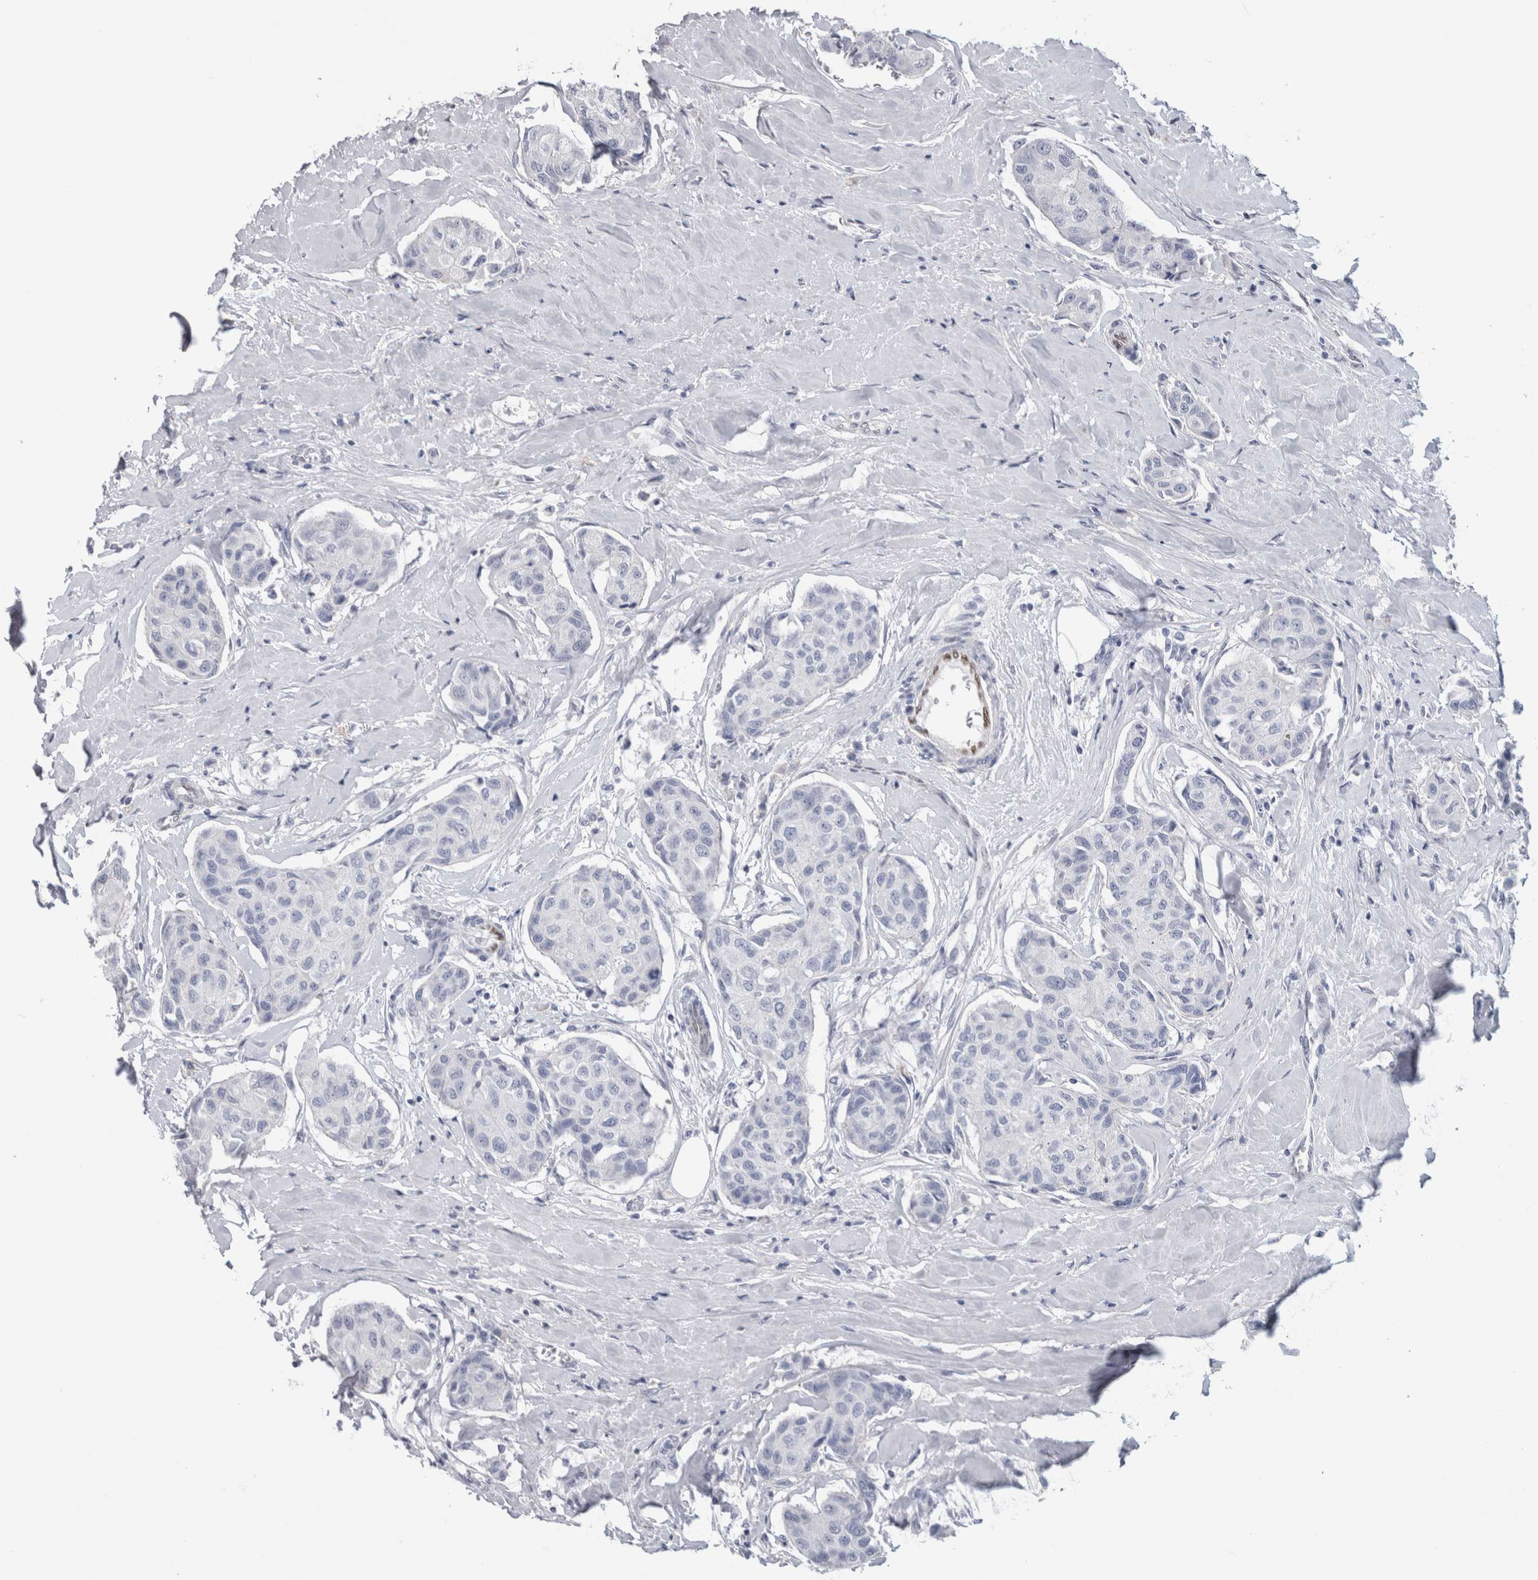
{"staining": {"intensity": "negative", "quantity": "none", "location": "none"}, "tissue": "breast cancer", "cell_type": "Tumor cells", "image_type": "cancer", "snomed": [{"axis": "morphology", "description": "Duct carcinoma"}, {"axis": "topography", "description": "Breast"}], "caption": "This is a photomicrograph of immunohistochemistry staining of infiltrating ductal carcinoma (breast), which shows no positivity in tumor cells.", "gene": "IL33", "patient": {"sex": "female", "age": 80}}